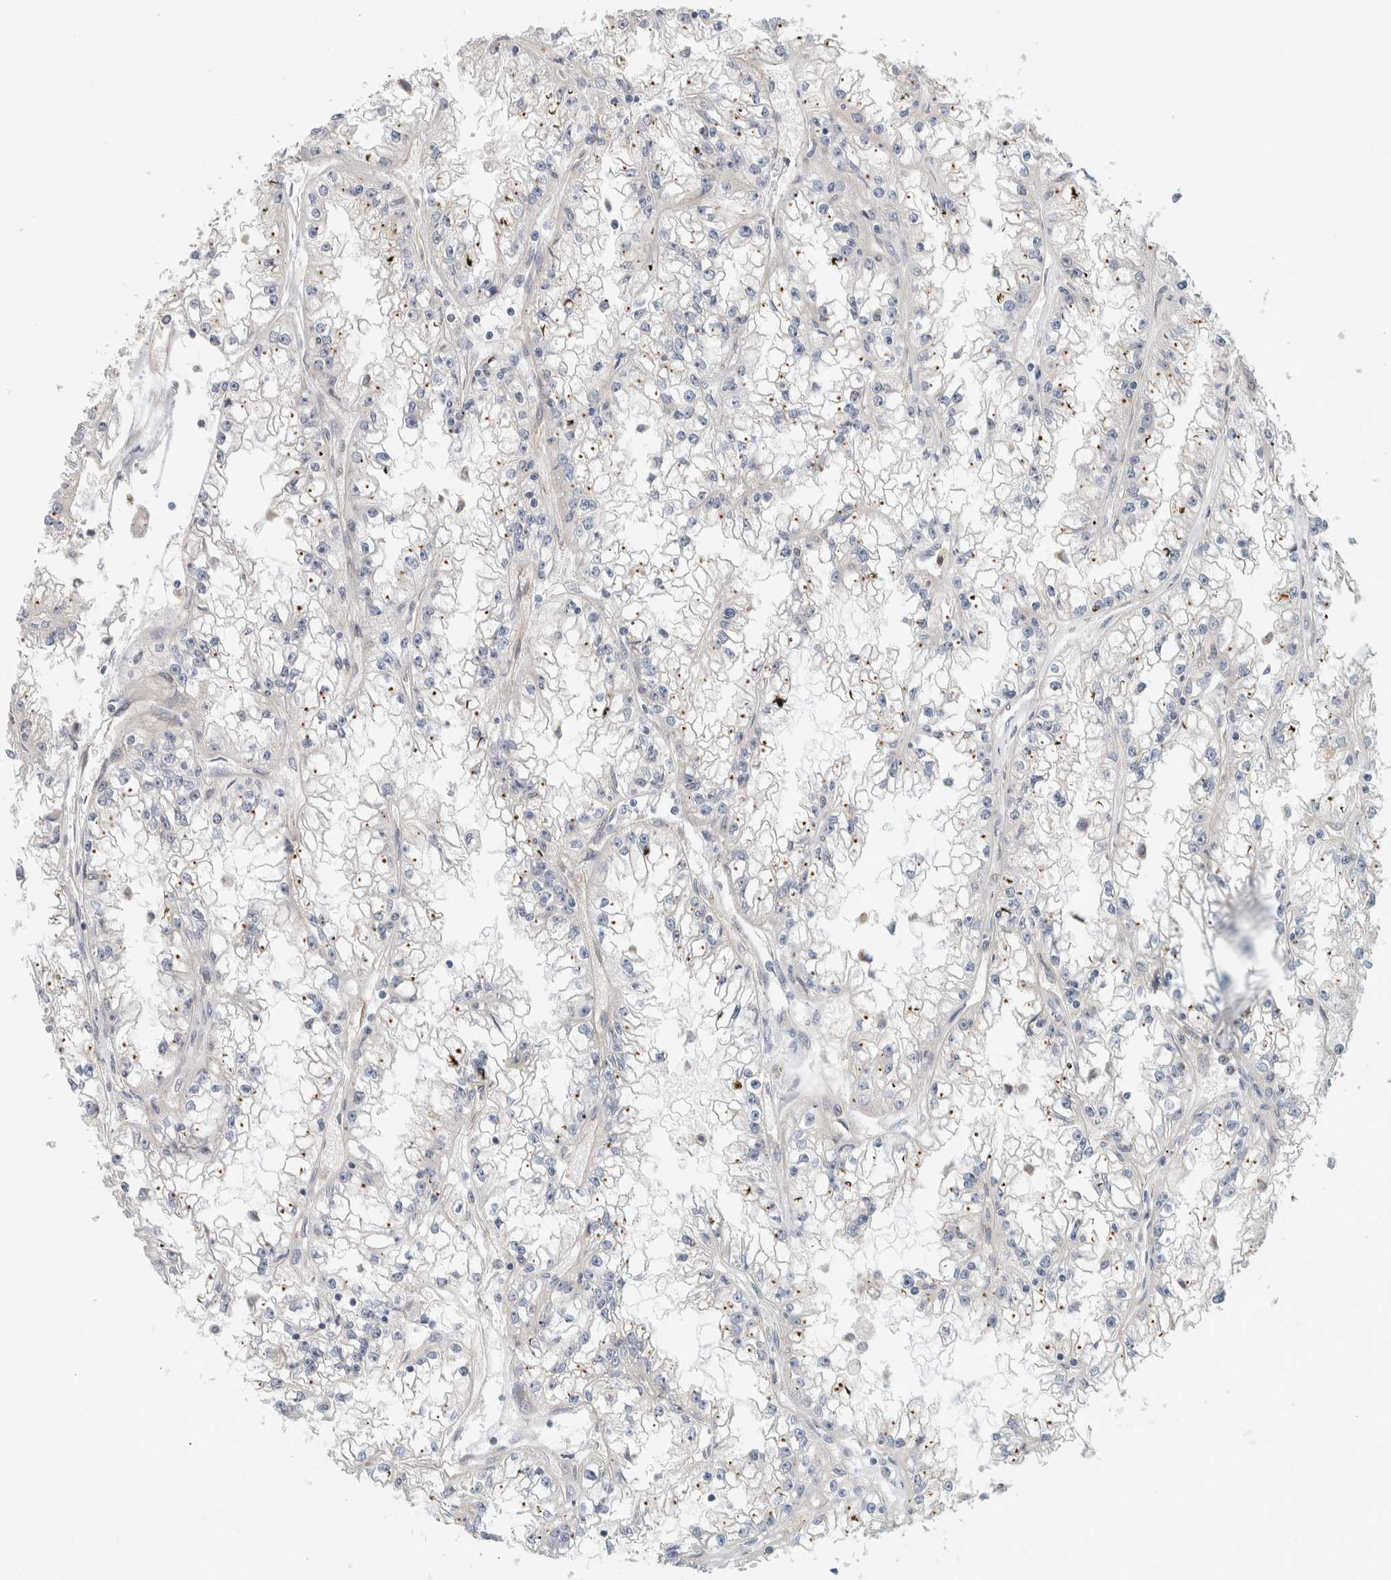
{"staining": {"intensity": "weak", "quantity": "25%-75%", "location": "cytoplasmic/membranous"}, "tissue": "renal cancer", "cell_type": "Tumor cells", "image_type": "cancer", "snomed": [{"axis": "morphology", "description": "Adenocarcinoma, NOS"}, {"axis": "topography", "description": "Kidney"}], "caption": "Weak cytoplasmic/membranous positivity for a protein is present in approximately 25%-75% of tumor cells of renal cancer (adenocarcinoma) using immunohistochemistry (IHC).", "gene": "DEPTOR", "patient": {"sex": "male", "age": 56}}